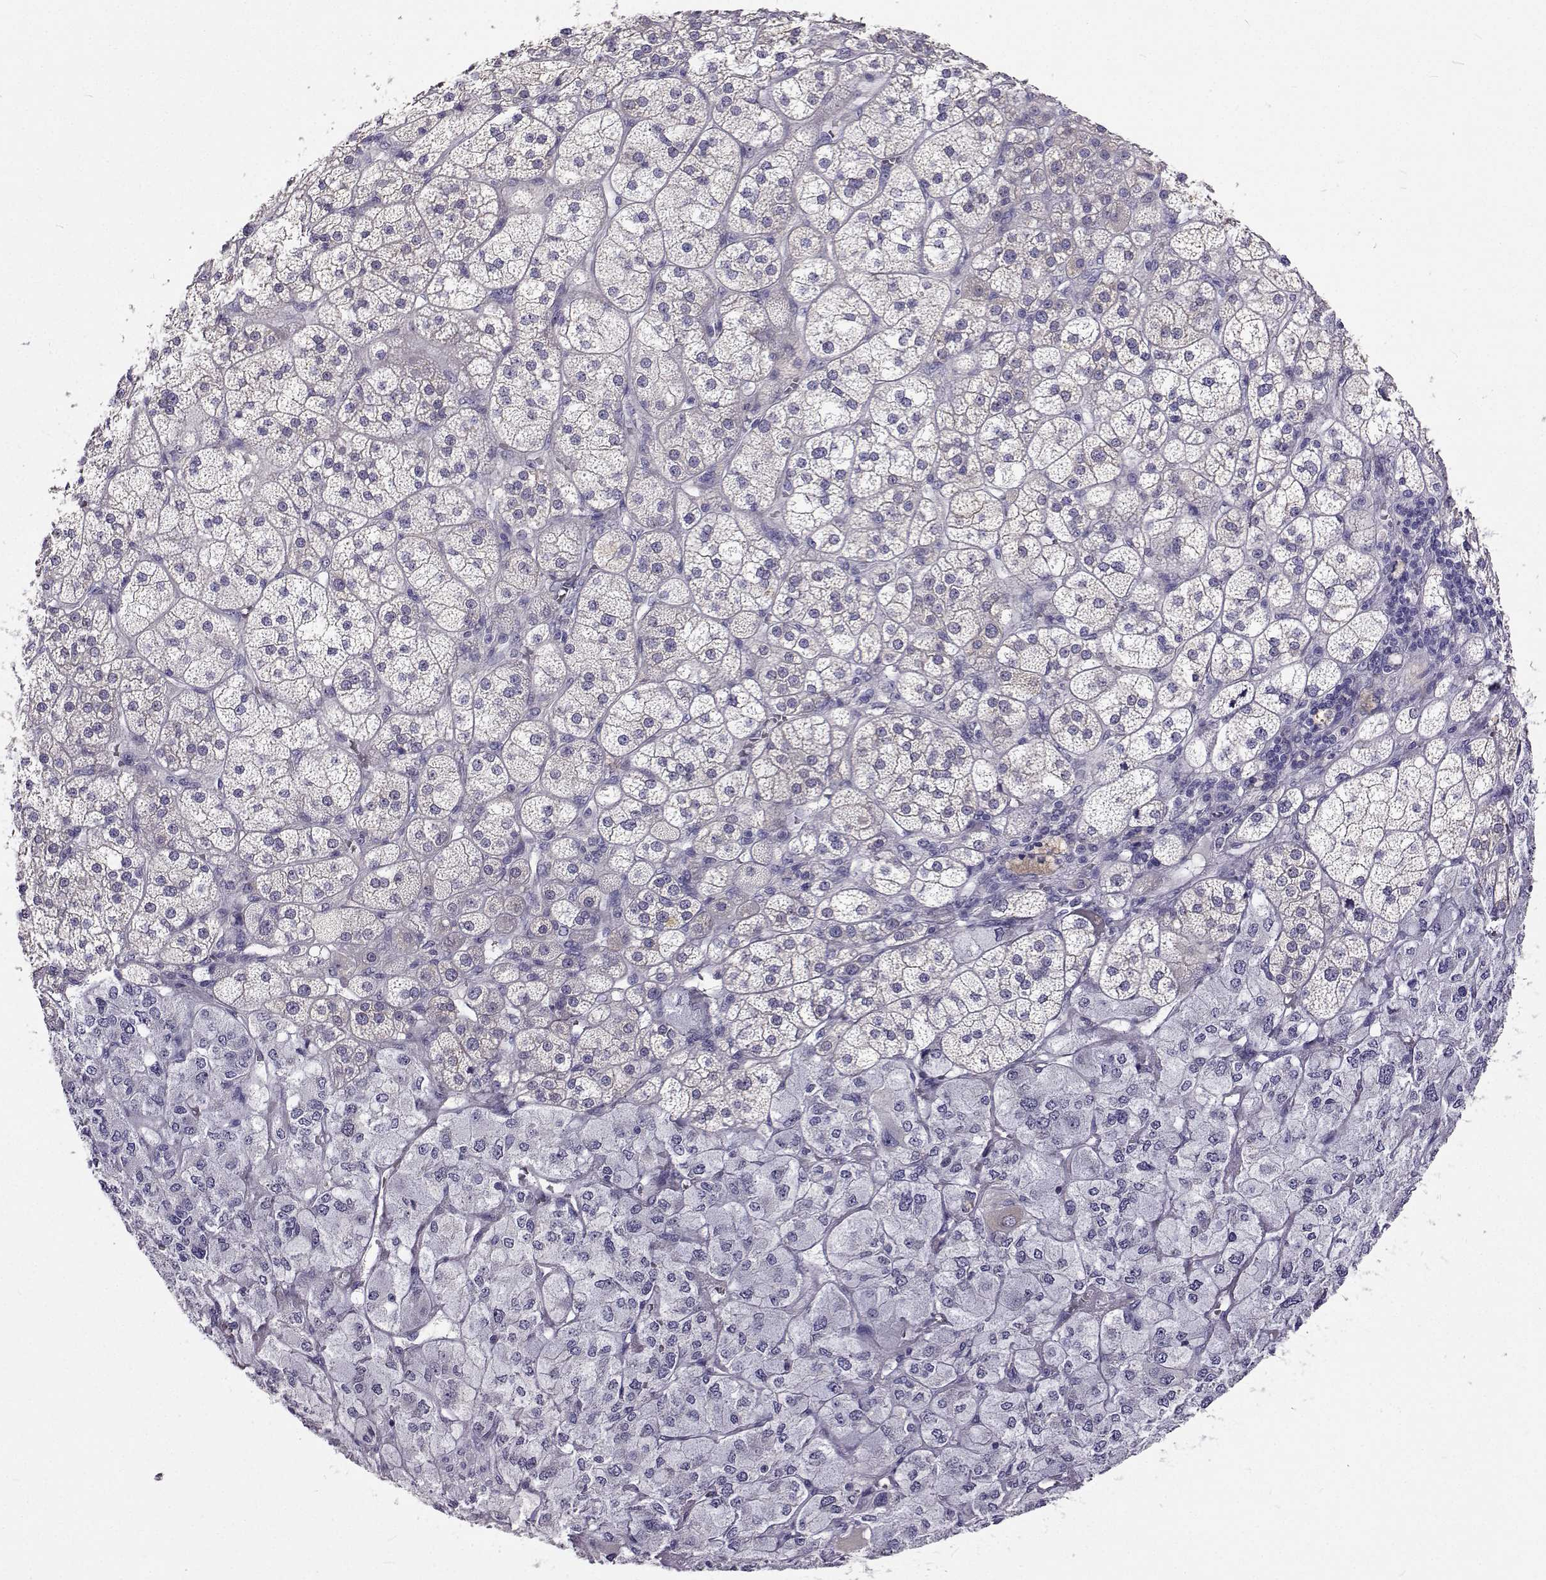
{"staining": {"intensity": "weak", "quantity": "<25%", "location": "cytoplasmic/membranous"}, "tissue": "adrenal gland", "cell_type": "Glandular cells", "image_type": "normal", "snomed": [{"axis": "morphology", "description": "Normal tissue, NOS"}, {"axis": "topography", "description": "Adrenal gland"}], "caption": "IHC photomicrograph of normal adrenal gland stained for a protein (brown), which shows no staining in glandular cells.", "gene": "LHFPL7", "patient": {"sex": "female", "age": 60}}